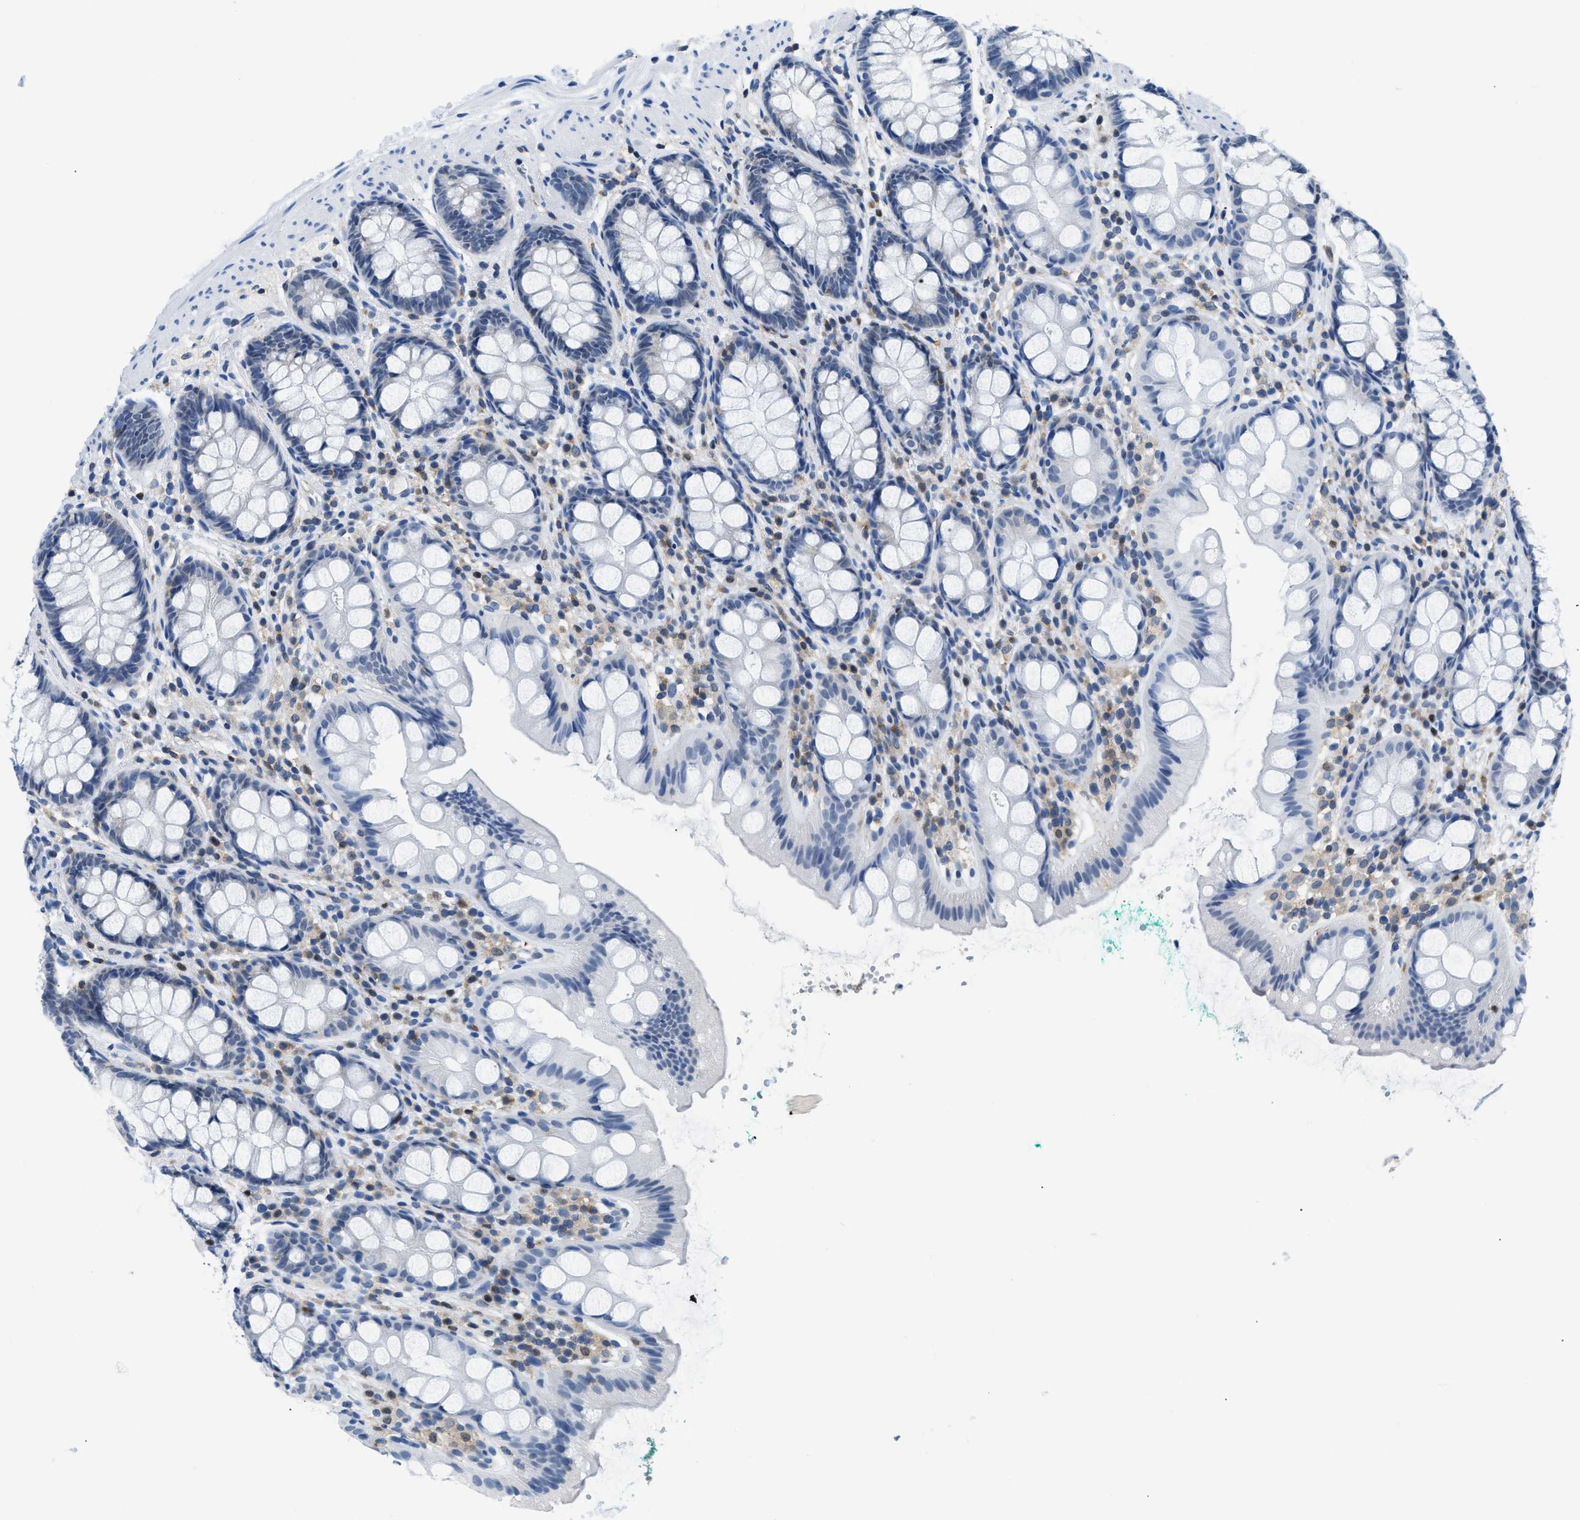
{"staining": {"intensity": "negative", "quantity": "none", "location": "none"}, "tissue": "rectum", "cell_type": "Glandular cells", "image_type": "normal", "snomed": [{"axis": "morphology", "description": "Normal tissue, NOS"}, {"axis": "topography", "description": "Rectum"}], "caption": "Photomicrograph shows no significant protein expression in glandular cells of normal rectum.", "gene": "NFATC2", "patient": {"sex": "female", "age": 65}}